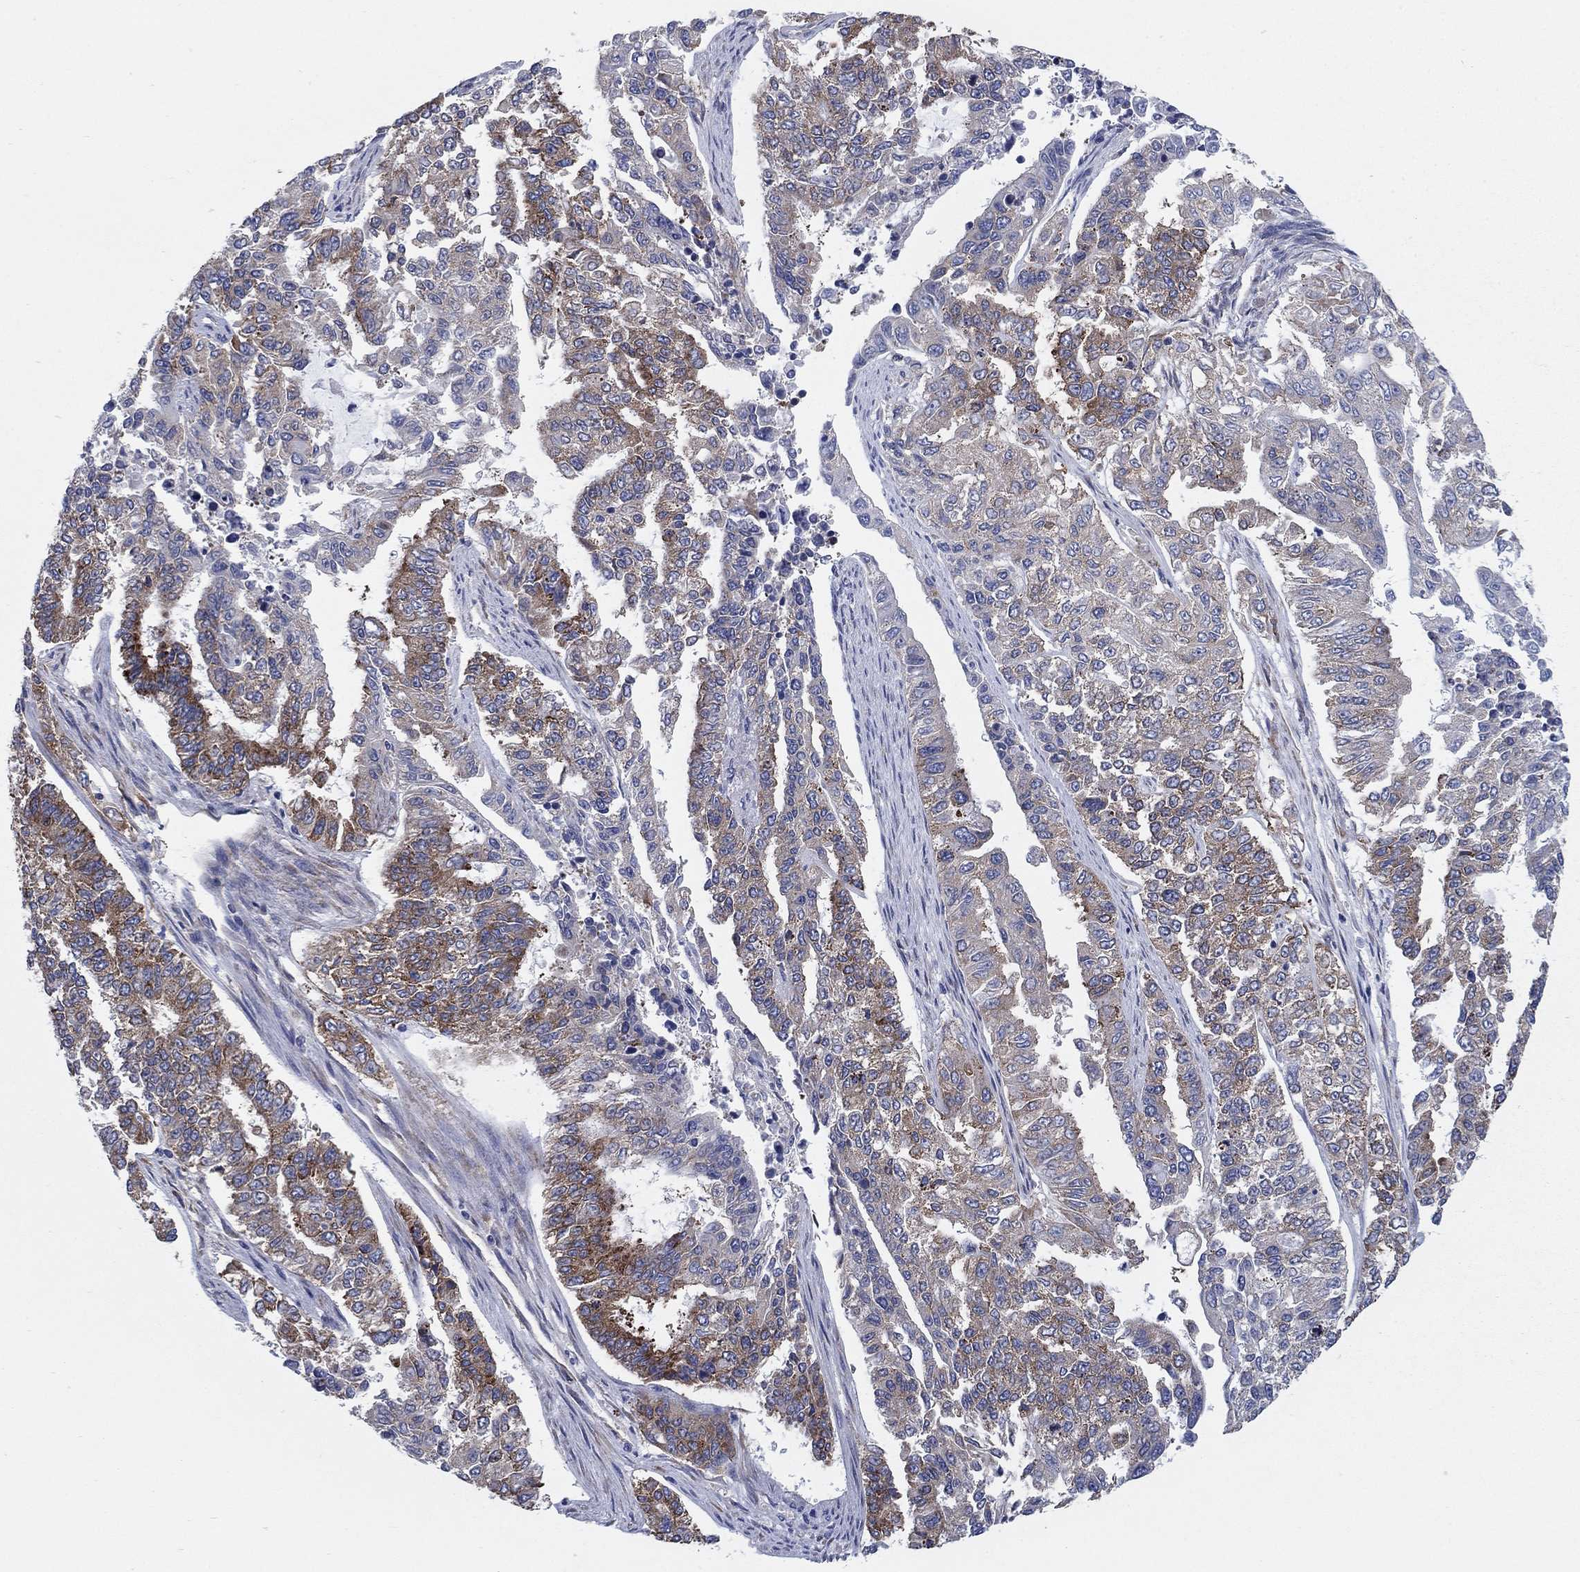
{"staining": {"intensity": "strong", "quantity": "<25%", "location": "cytoplasmic/membranous"}, "tissue": "endometrial cancer", "cell_type": "Tumor cells", "image_type": "cancer", "snomed": [{"axis": "morphology", "description": "Adenocarcinoma, NOS"}, {"axis": "topography", "description": "Uterus"}], "caption": "A brown stain highlights strong cytoplasmic/membranous positivity of a protein in human endometrial cancer tumor cells.", "gene": "TMEM59", "patient": {"sex": "female", "age": 59}}